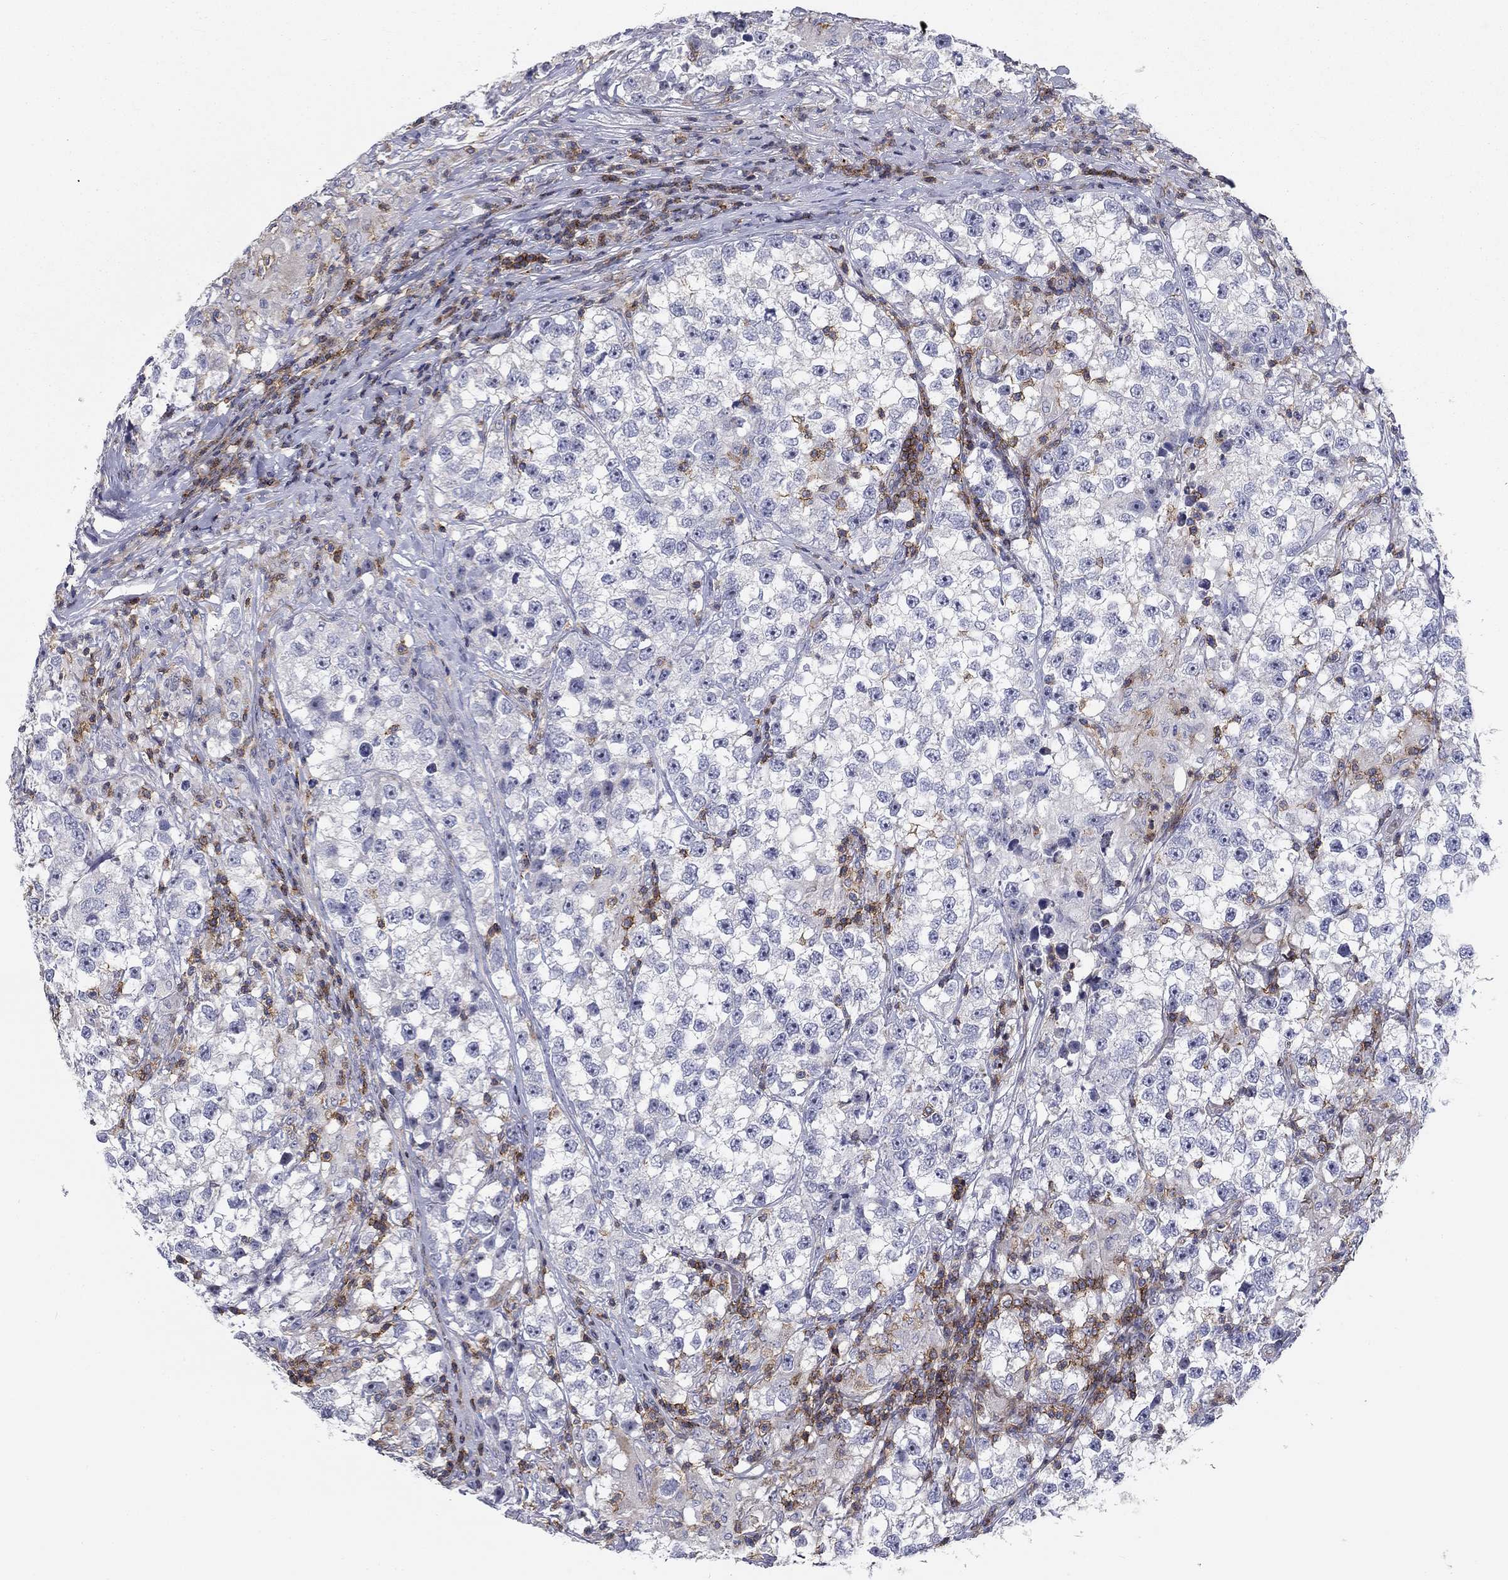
{"staining": {"intensity": "negative", "quantity": "none", "location": "none"}, "tissue": "testis cancer", "cell_type": "Tumor cells", "image_type": "cancer", "snomed": [{"axis": "morphology", "description": "Seminoma, NOS"}, {"axis": "topography", "description": "Testis"}], "caption": "Tumor cells show no significant protein staining in seminoma (testis).", "gene": "SIT1", "patient": {"sex": "male", "age": 46}}